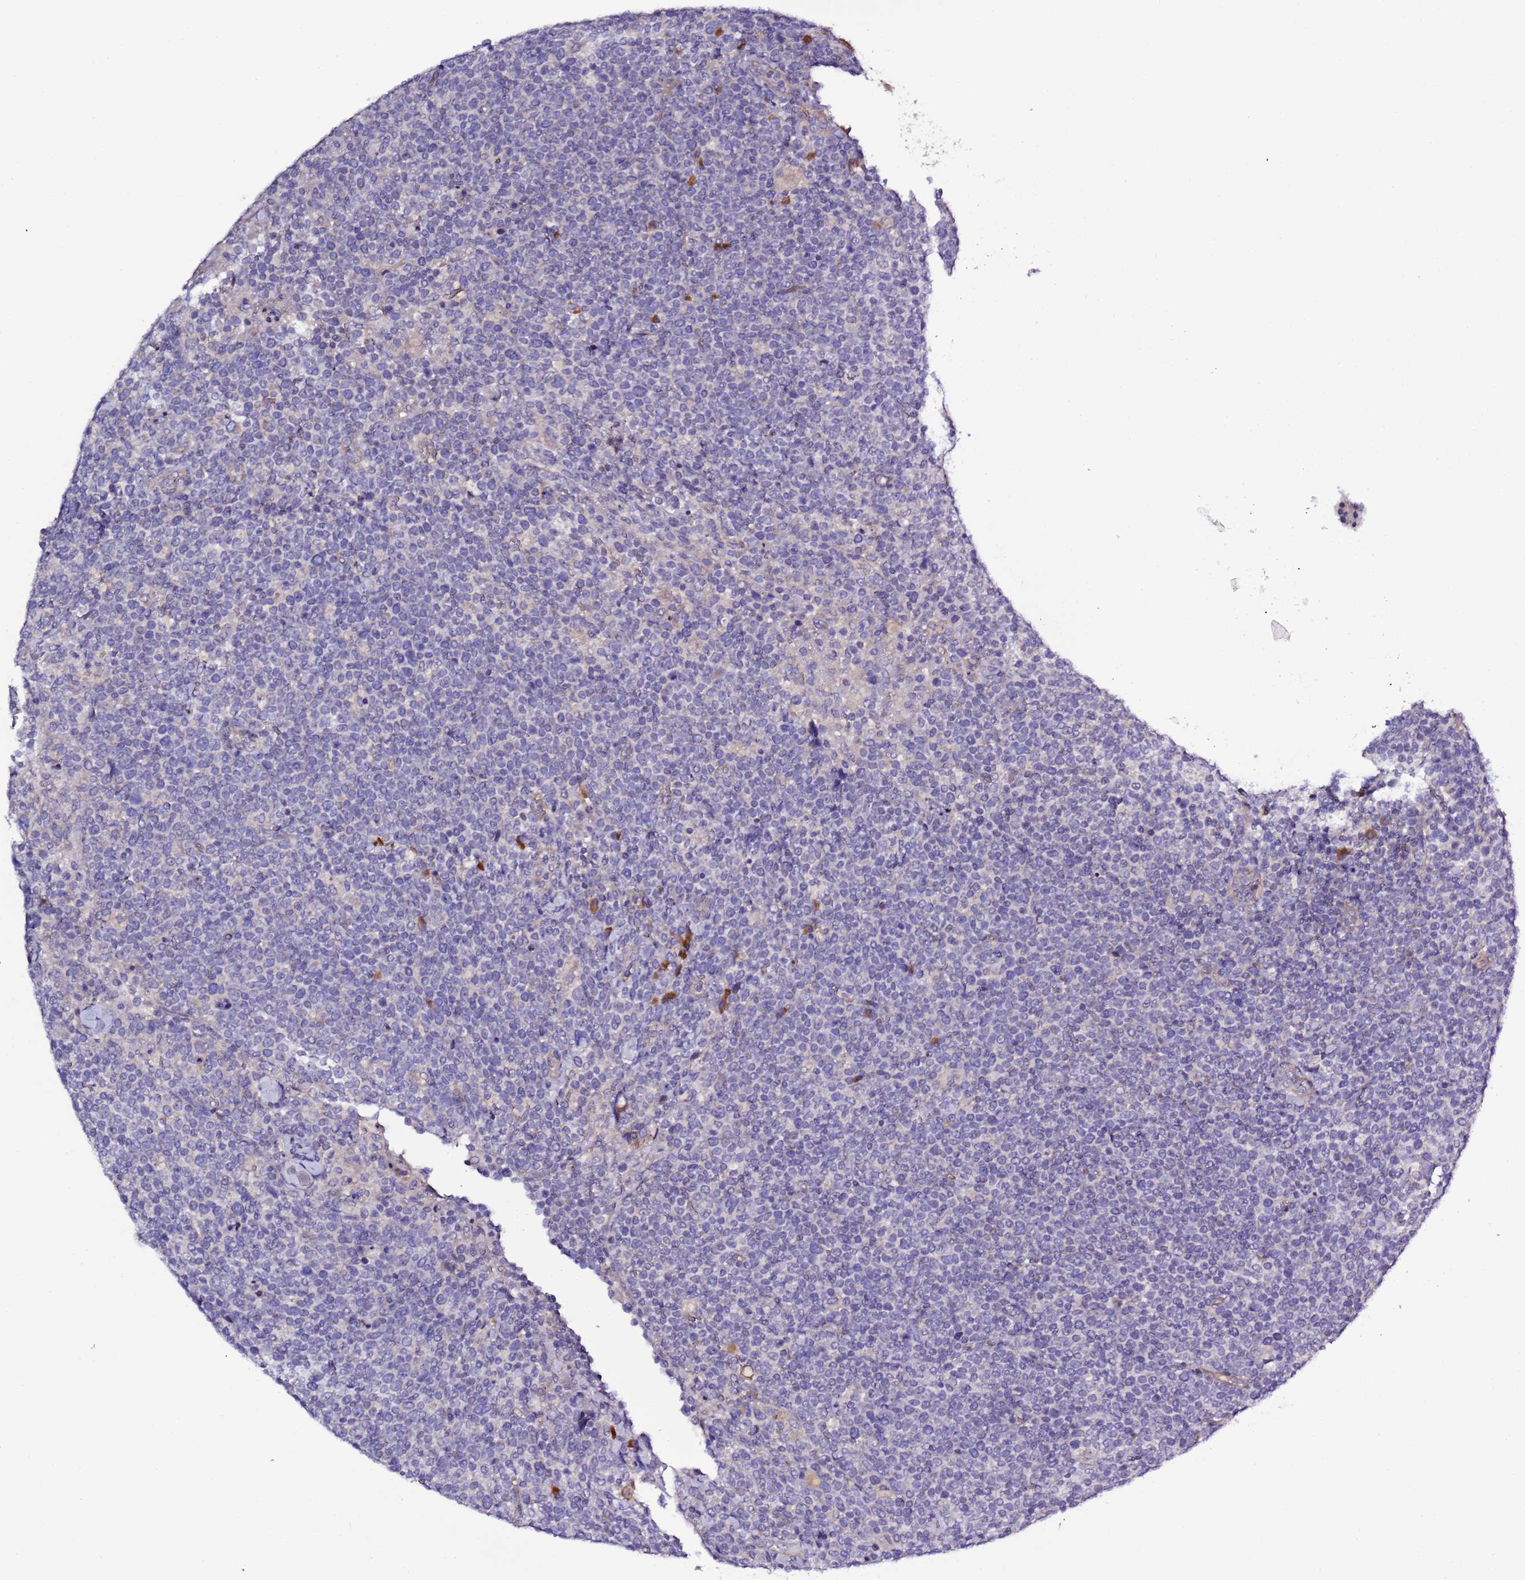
{"staining": {"intensity": "negative", "quantity": "none", "location": "none"}, "tissue": "lymphoma", "cell_type": "Tumor cells", "image_type": "cancer", "snomed": [{"axis": "morphology", "description": "Malignant lymphoma, non-Hodgkin's type, High grade"}, {"axis": "topography", "description": "Lymph node"}], "caption": "This is an IHC image of lymphoma. There is no positivity in tumor cells.", "gene": "SPCS1", "patient": {"sex": "male", "age": 61}}